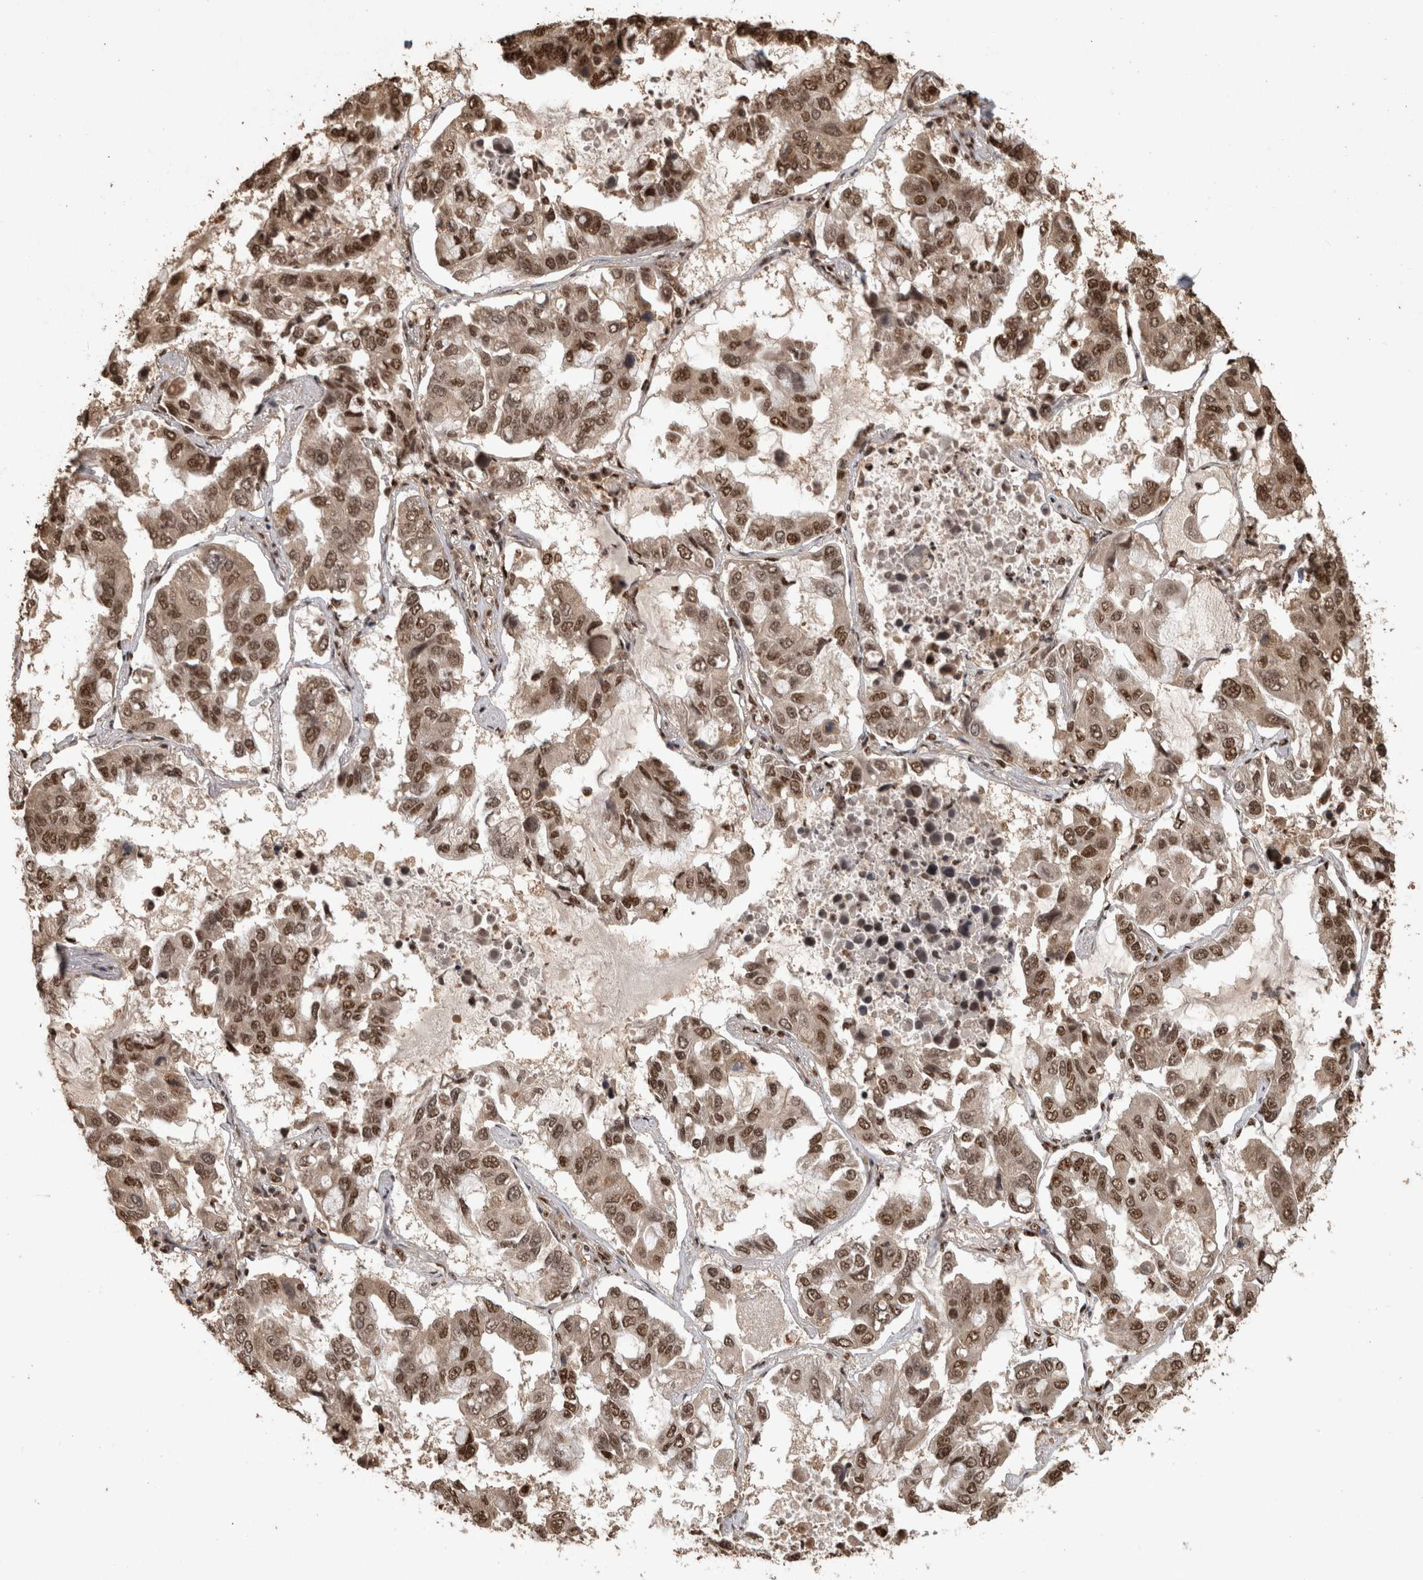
{"staining": {"intensity": "moderate", "quantity": ">75%", "location": "nuclear"}, "tissue": "lung cancer", "cell_type": "Tumor cells", "image_type": "cancer", "snomed": [{"axis": "morphology", "description": "Adenocarcinoma, NOS"}, {"axis": "topography", "description": "Lung"}], "caption": "Immunohistochemistry (IHC) staining of lung adenocarcinoma, which exhibits medium levels of moderate nuclear expression in approximately >75% of tumor cells indicating moderate nuclear protein positivity. The staining was performed using DAB (brown) for protein detection and nuclei were counterstained in hematoxylin (blue).", "gene": "RAD50", "patient": {"sex": "male", "age": 64}}